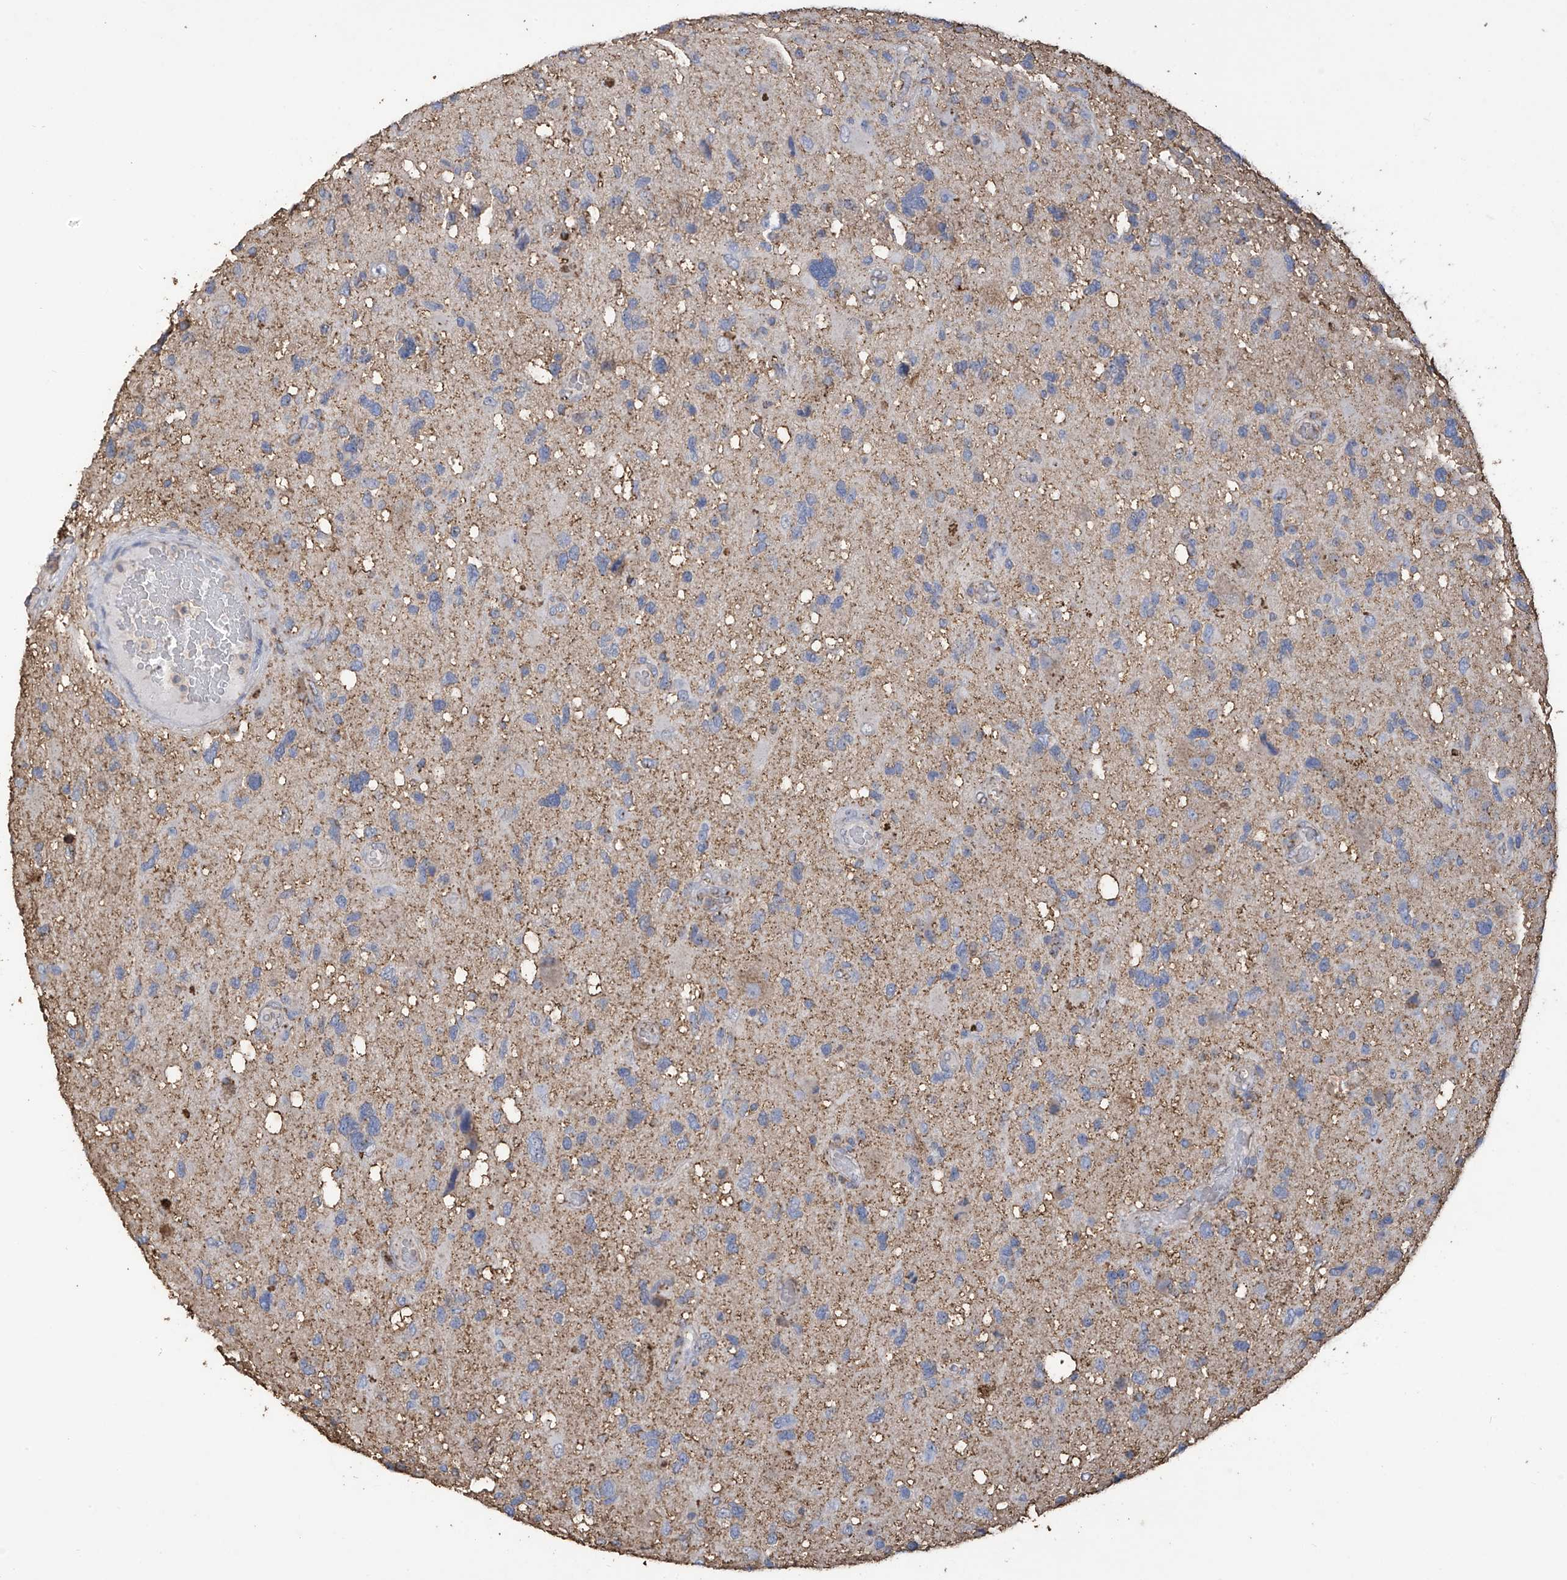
{"staining": {"intensity": "negative", "quantity": "none", "location": "none"}, "tissue": "glioma", "cell_type": "Tumor cells", "image_type": "cancer", "snomed": [{"axis": "morphology", "description": "Glioma, malignant, High grade"}, {"axis": "topography", "description": "Brain"}], "caption": "An immunohistochemistry (IHC) photomicrograph of high-grade glioma (malignant) is shown. There is no staining in tumor cells of high-grade glioma (malignant). (Brightfield microscopy of DAB (3,3'-diaminobenzidine) immunohistochemistry at high magnification).", "gene": "OGT", "patient": {"sex": "male", "age": 33}}